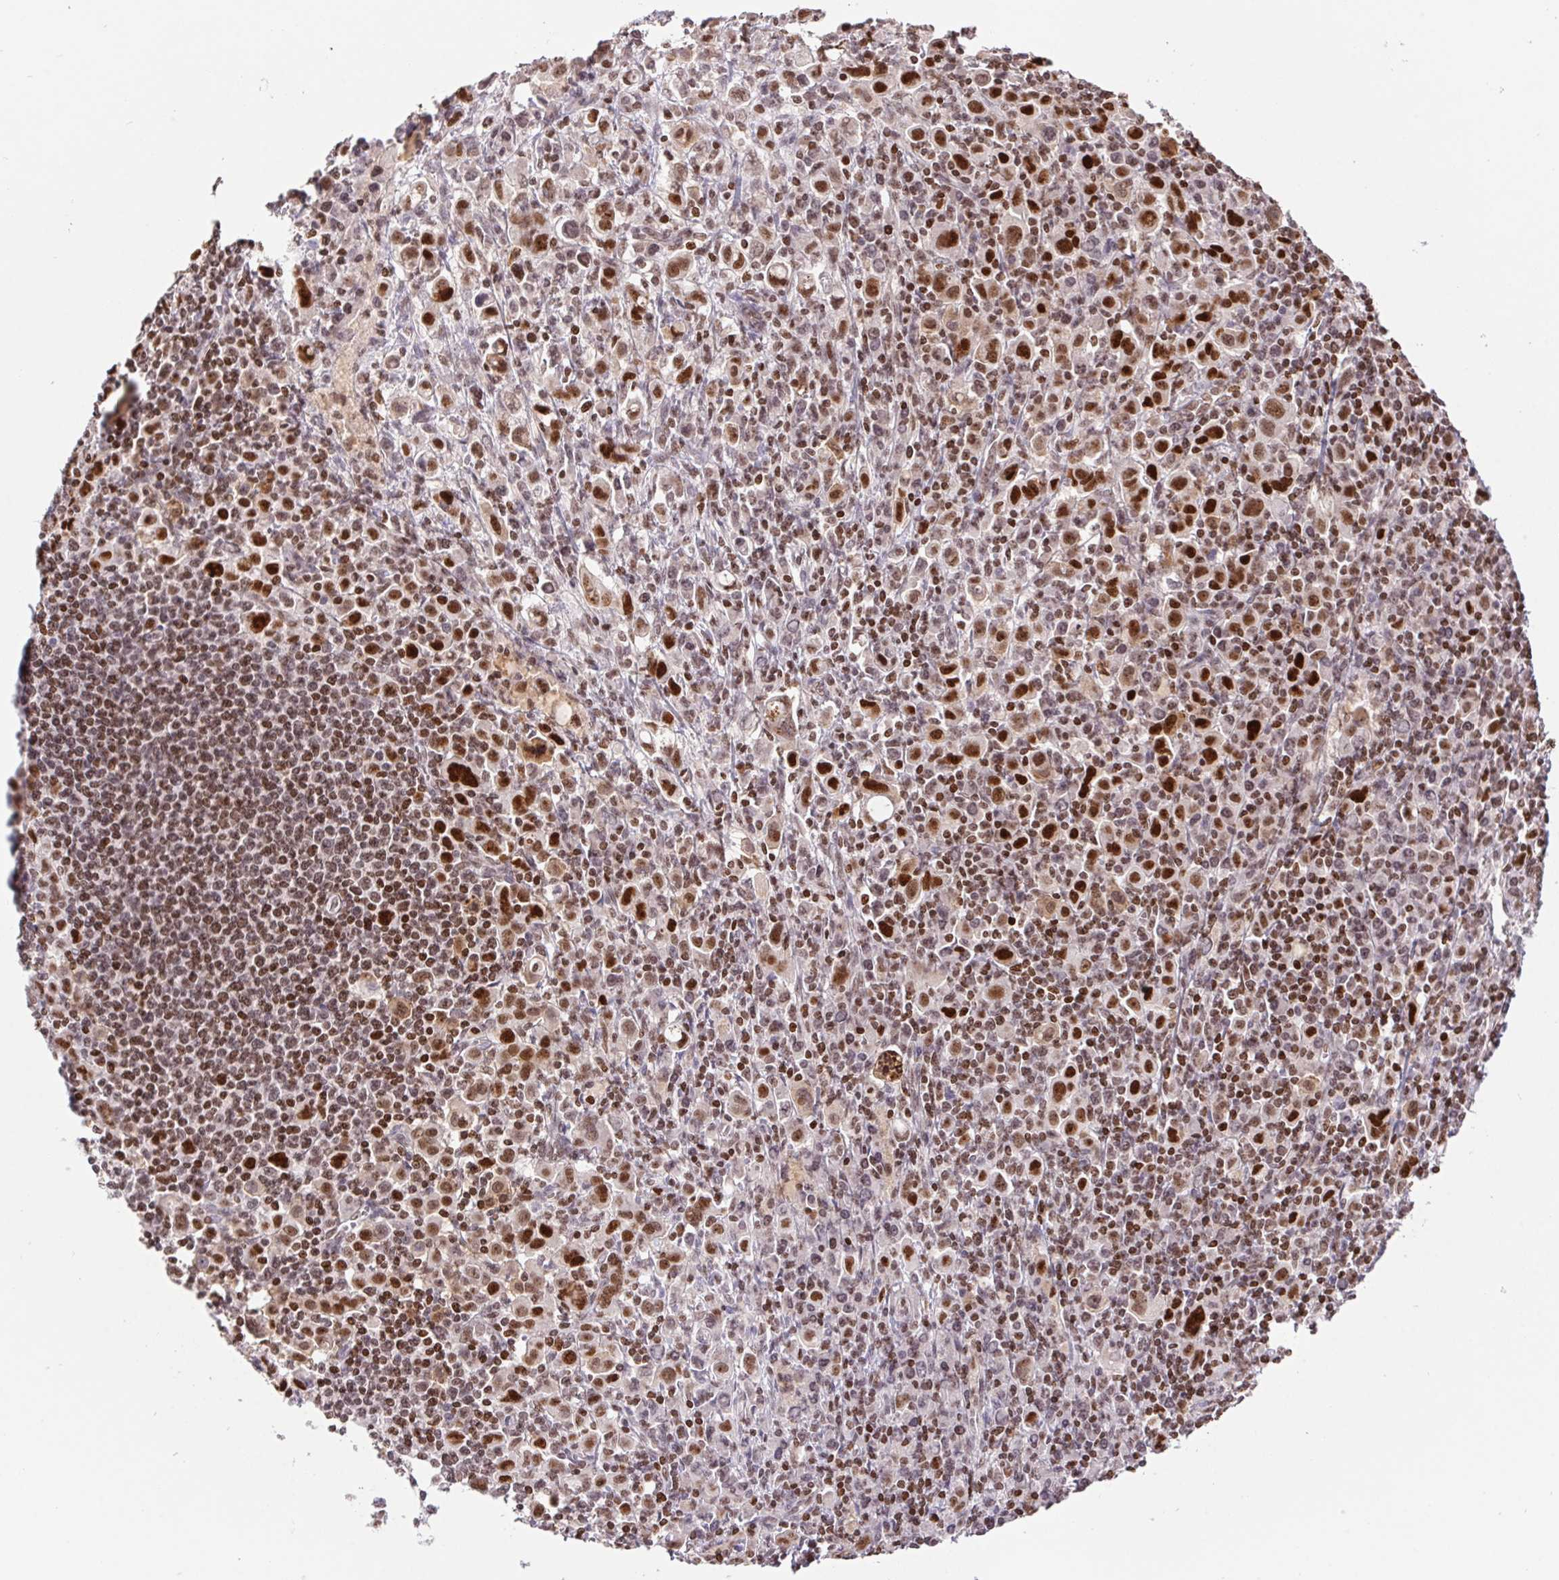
{"staining": {"intensity": "strong", "quantity": "25%-75%", "location": "nuclear"}, "tissue": "stomach cancer", "cell_type": "Tumor cells", "image_type": "cancer", "snomed": [{"axis": "morphology", "description": "Adenocarcinoma, NOS"}, {"axis": "topography", "description": "Stomach, upper"}], "caption": "Brown immunohistochemical staining in stomach adenocarcinoma exhibits strong nuclear positivity in approximately 25%-75% of tumor cells.", "gene": "POLD3", "patient": {"sex": "male", "age": 75}}